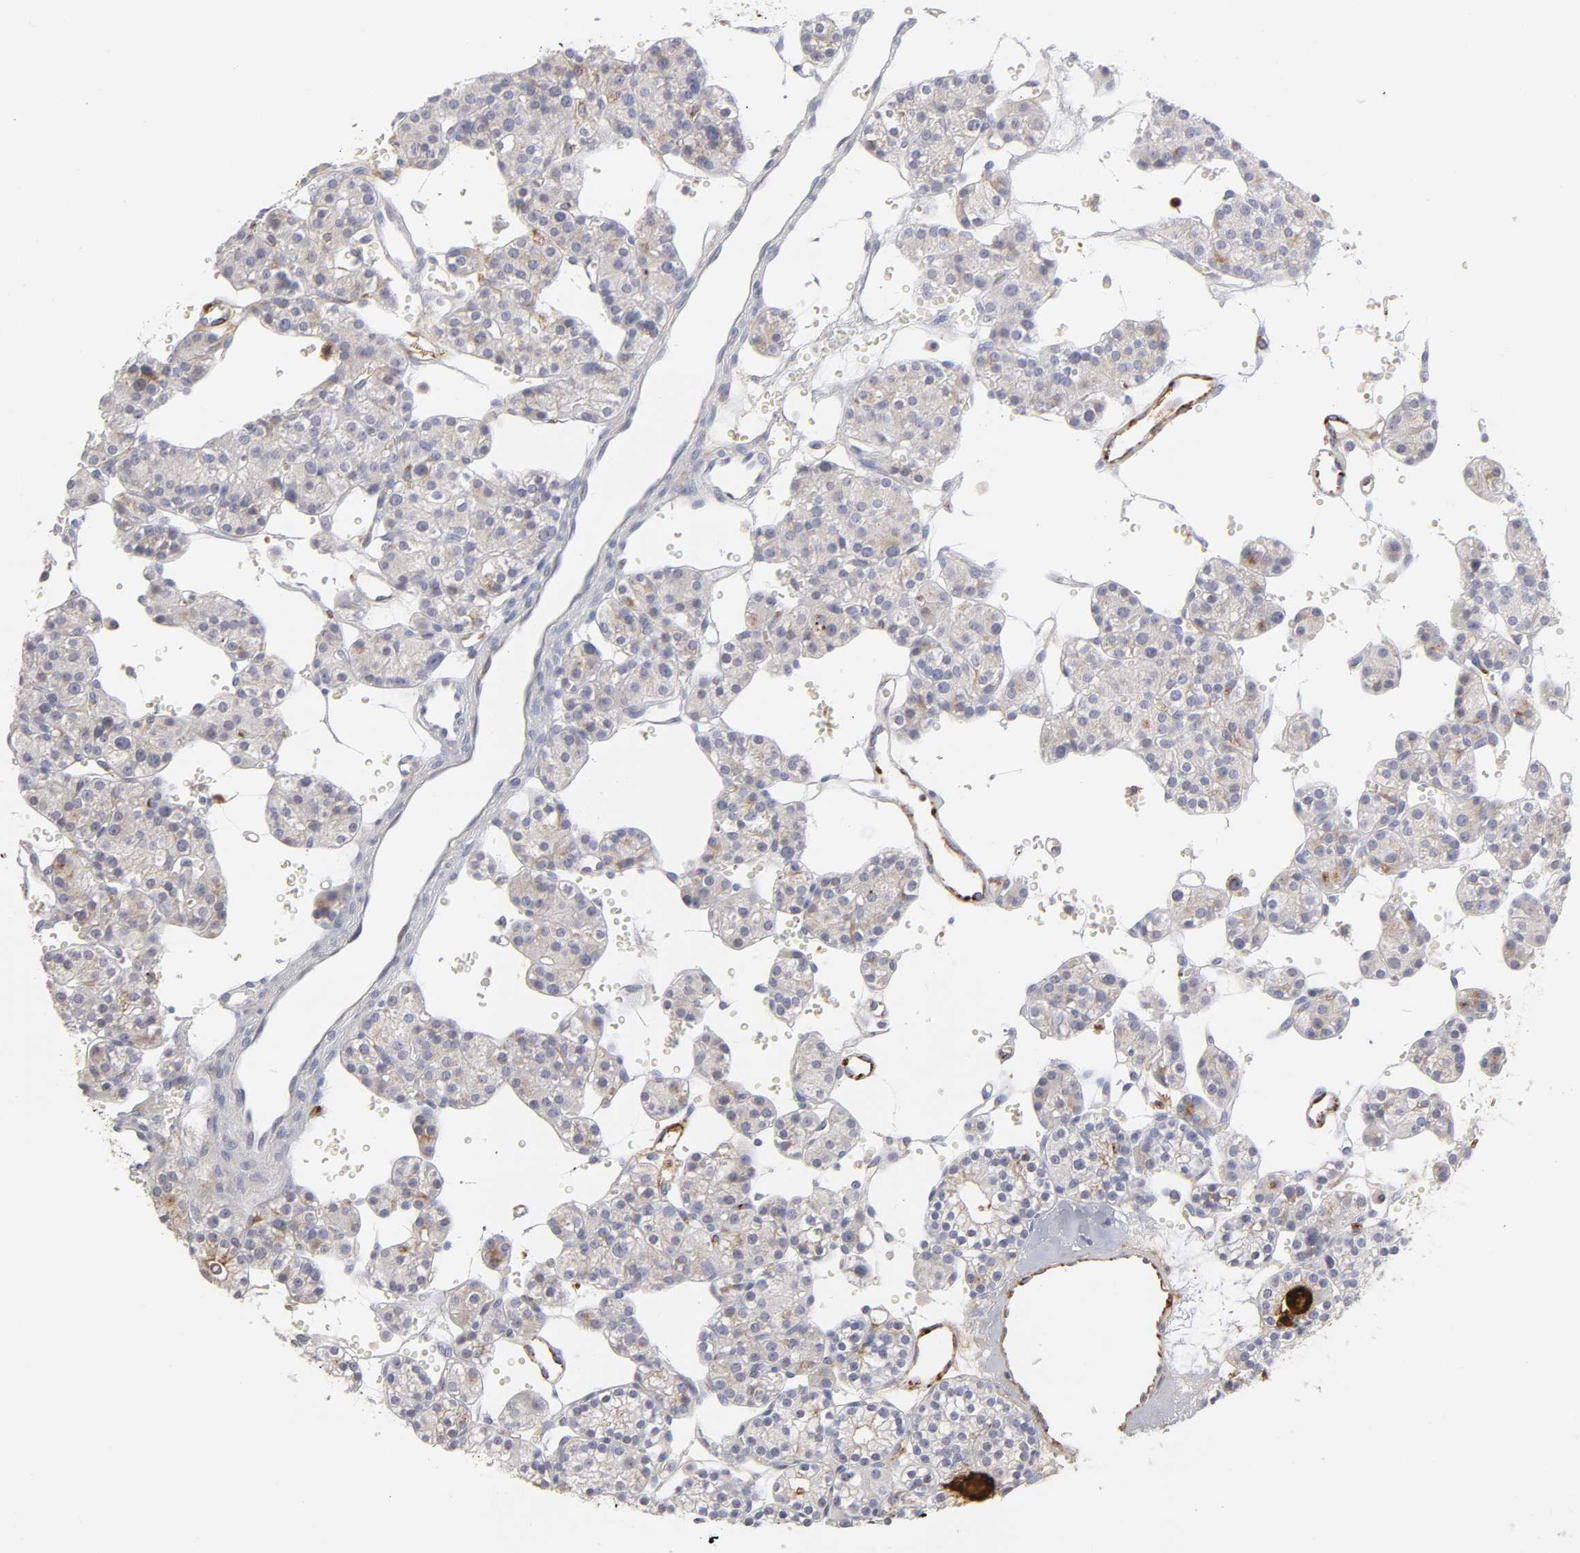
{"staining": {"intensity": "negative", "quantity": "none", "location": "none"}, "tissue": "parathyroid gland", "cell_type": "Glandular cells", "image_type": "normal", "snomed": [{"axis": "morphology", "description": "Normal tissue, NOS"}, {"axis": "topography", "description": "Parathyroid gland"}], "caption": "Immunohistochemistry (IHC) of normal parathyroid gland displays no expression in glandular cells. The staining is performed using DAB (3,3'-diaminobenzidine) brown chromogen with nuclei counter-stained in using hematoxylin.", "gene": "PLAT", "patient": {"sex": "female", "age": 64}}